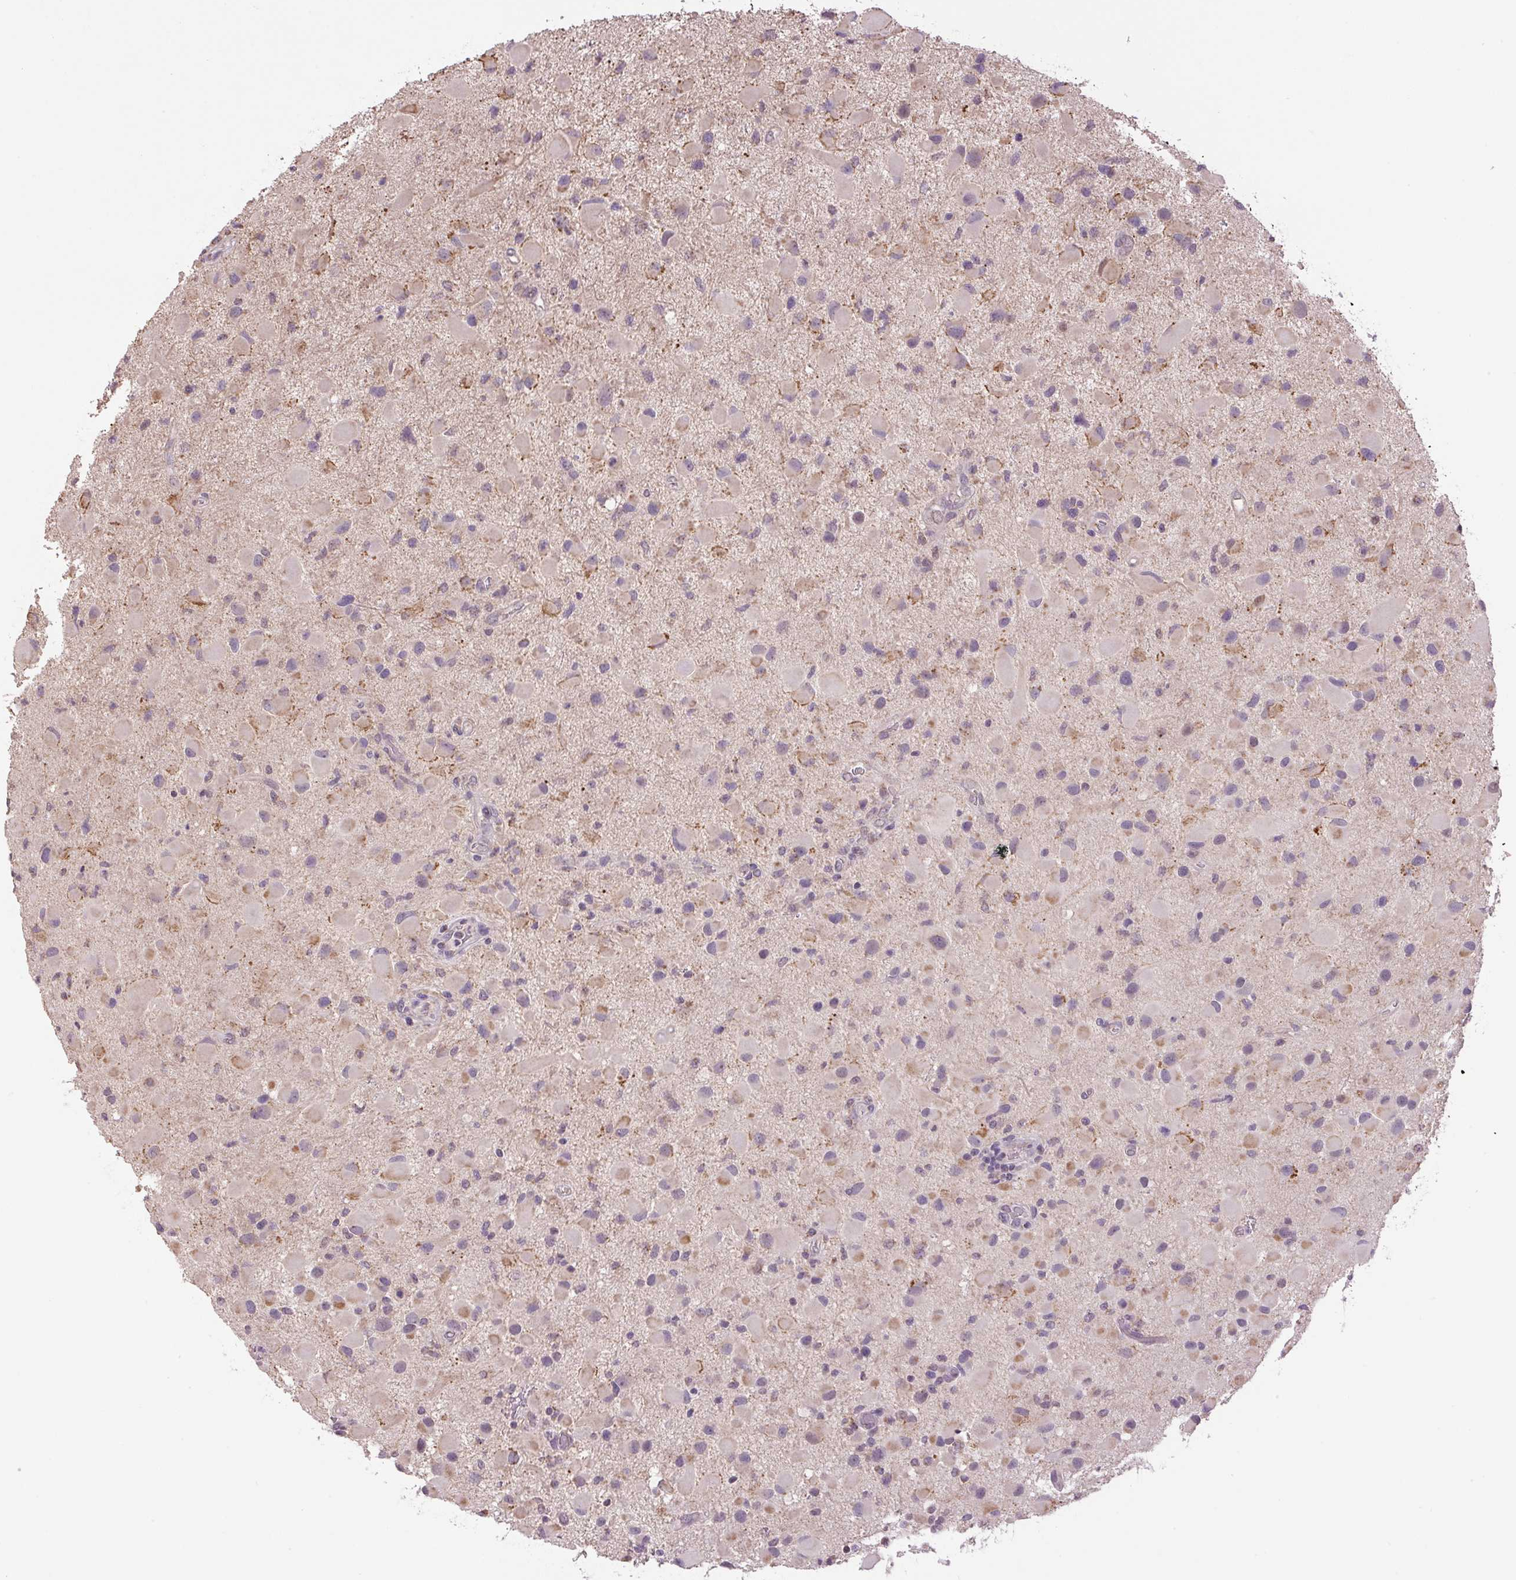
{"staining": {"intensity": "negative", "quantity": "none", "location": "none"}, "tissue": "glioma", "cell_type": "Tumor cells", "image_type": "cancer", "snomed": [{"axis": "morphology", "description": "Glioma, malignant, Low grade"}, {"axis": "topography", "description": "Brain"}], "caption": "High magnification brightfield microscopy of glioma stained with DAB (brown) and counterstained with hematoxylin (blue): tumor cells show no significant staining. (Immunohistochemistry, brightfield microscopy, high magnification).", "gene": "SGF29", "patient": {"sex": "female", "age": 32}}